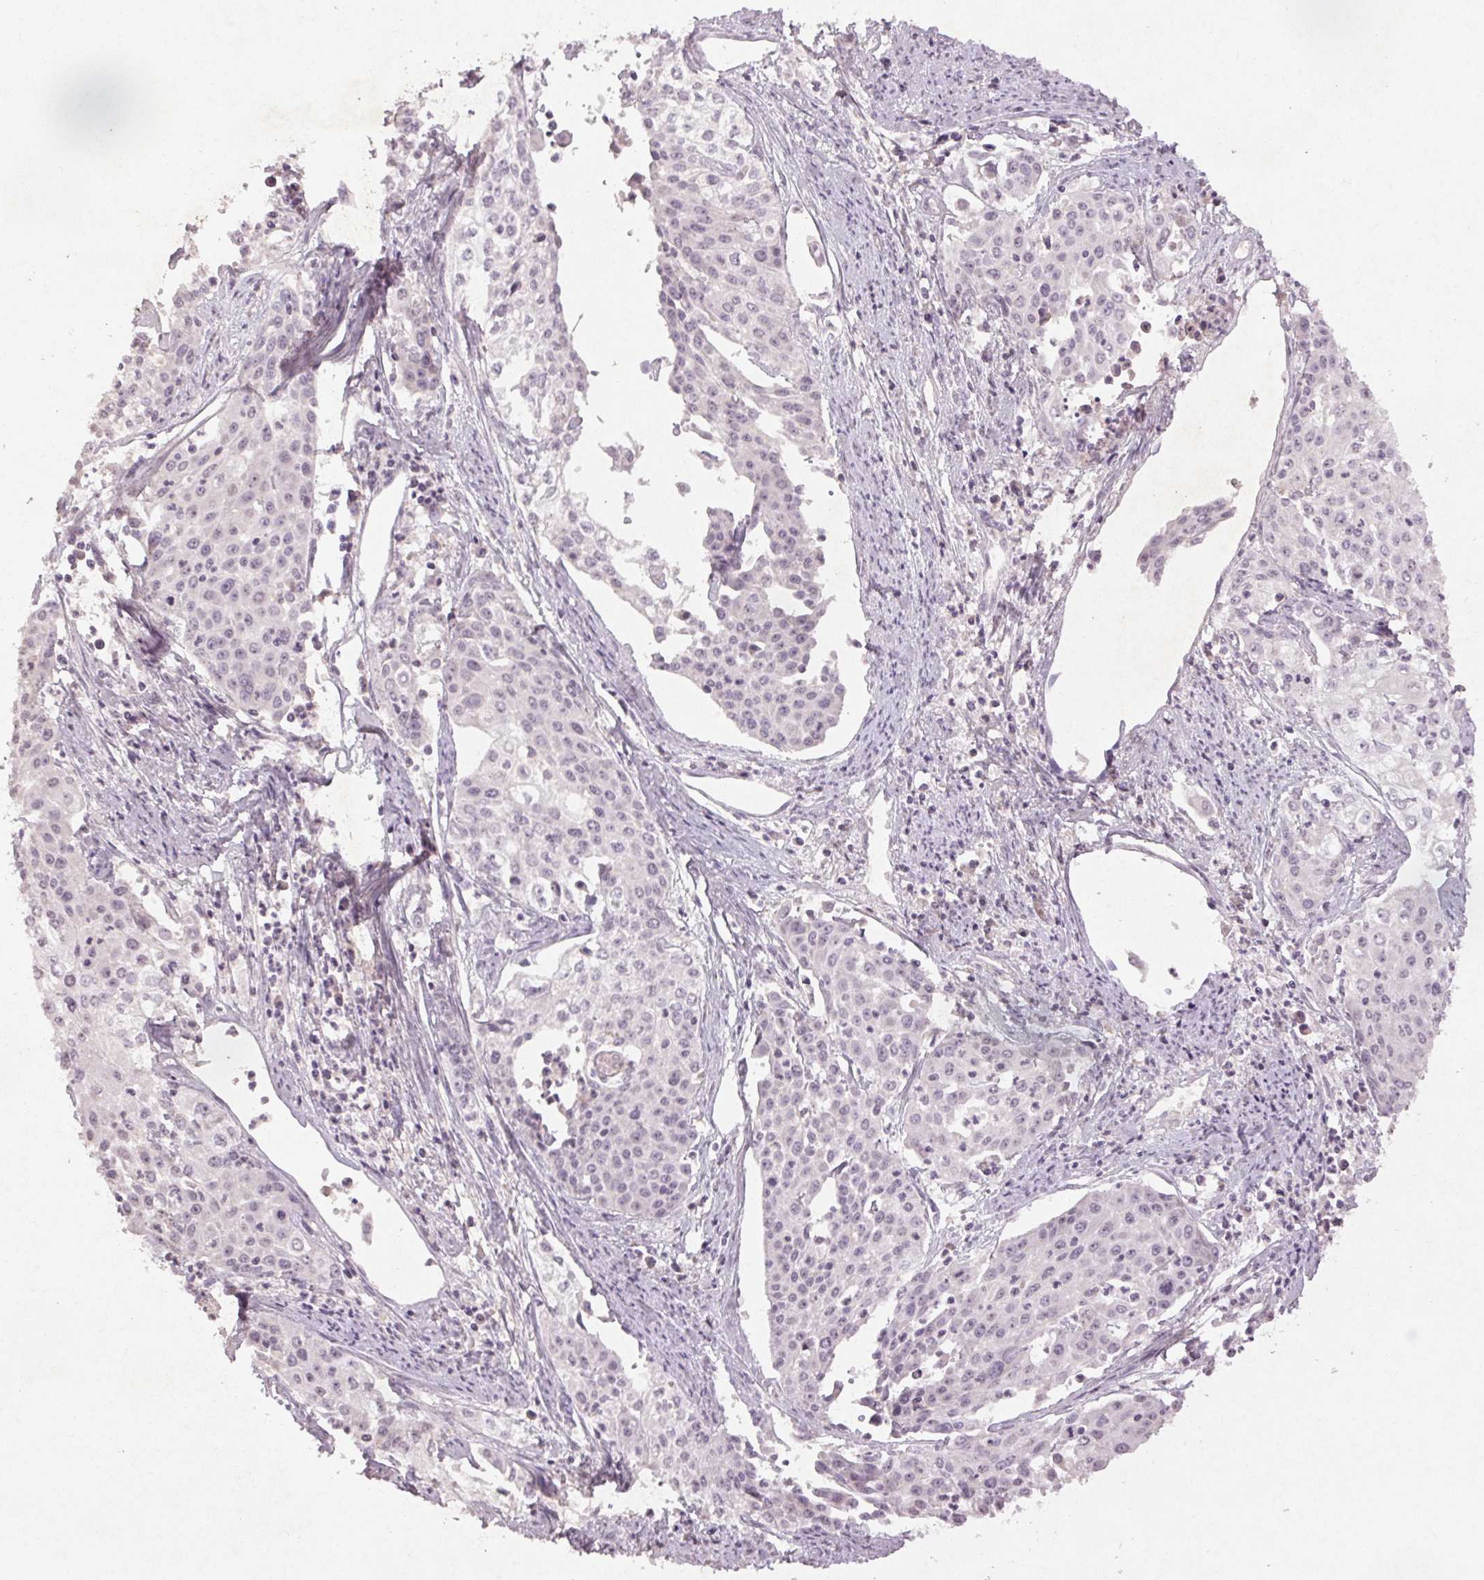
{"staining": {"intensity": "negative", "quantity": "none", "location": "none"}, "tissue": "cervical cancer", "cell_type": "Tumor cells", "image_type": "cancer", "snomed": [{"axis": "morphology", "description": "Squamous cell carcinoma, NOS"}, {"axis": "topography", "description": "Cervix"}], "caption": "Image shows no significant protein expression in tumor cells of squamous cell carcinoma (cervical). (DAB IHC, high magnification).", "gene": "KLRC3", "patient": {"sex": "female", "age": 39}}